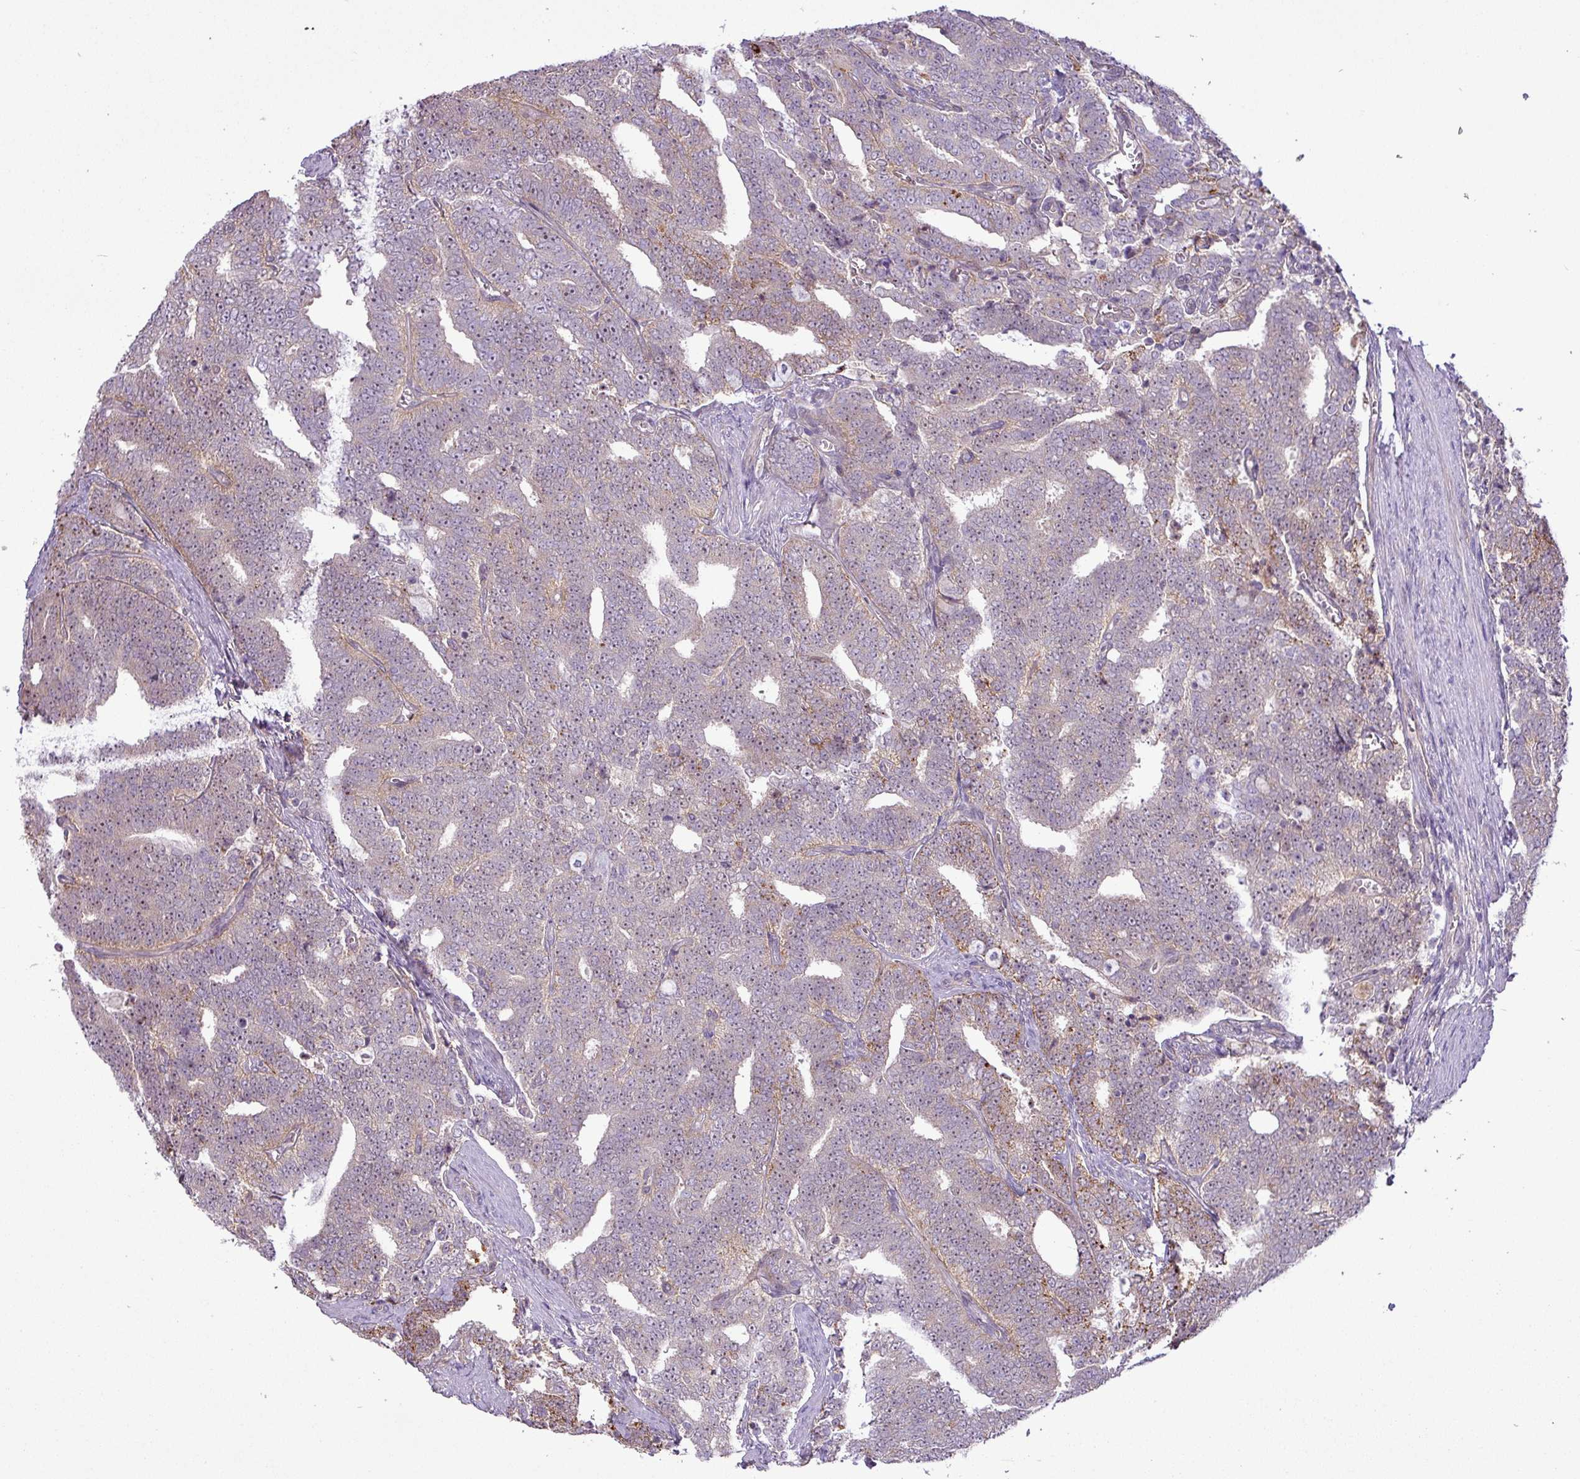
{"staining": {"intensity": "moderate", "quantity": "25%-75%", "location": "cytoplasmic/membranous,nuclear"}, "tissue": "prostate cancer", "cell_type": "Tumor cells", "image_type": "cancer", "snomed": [{"axis": "morphology", "description": "Adenocarcinoma, High grade"}, {"axis": "topography", "description": "Prostate and seminal vesicle, NOS"}], "caption": "The immunohistochemical stain shows moderate cytoplasmic/membranous and nuclear positivity in tumor cells of prostate cancer tissue.", "gene": "MAK16", "patient": {"sex": "male", "age": 67}}